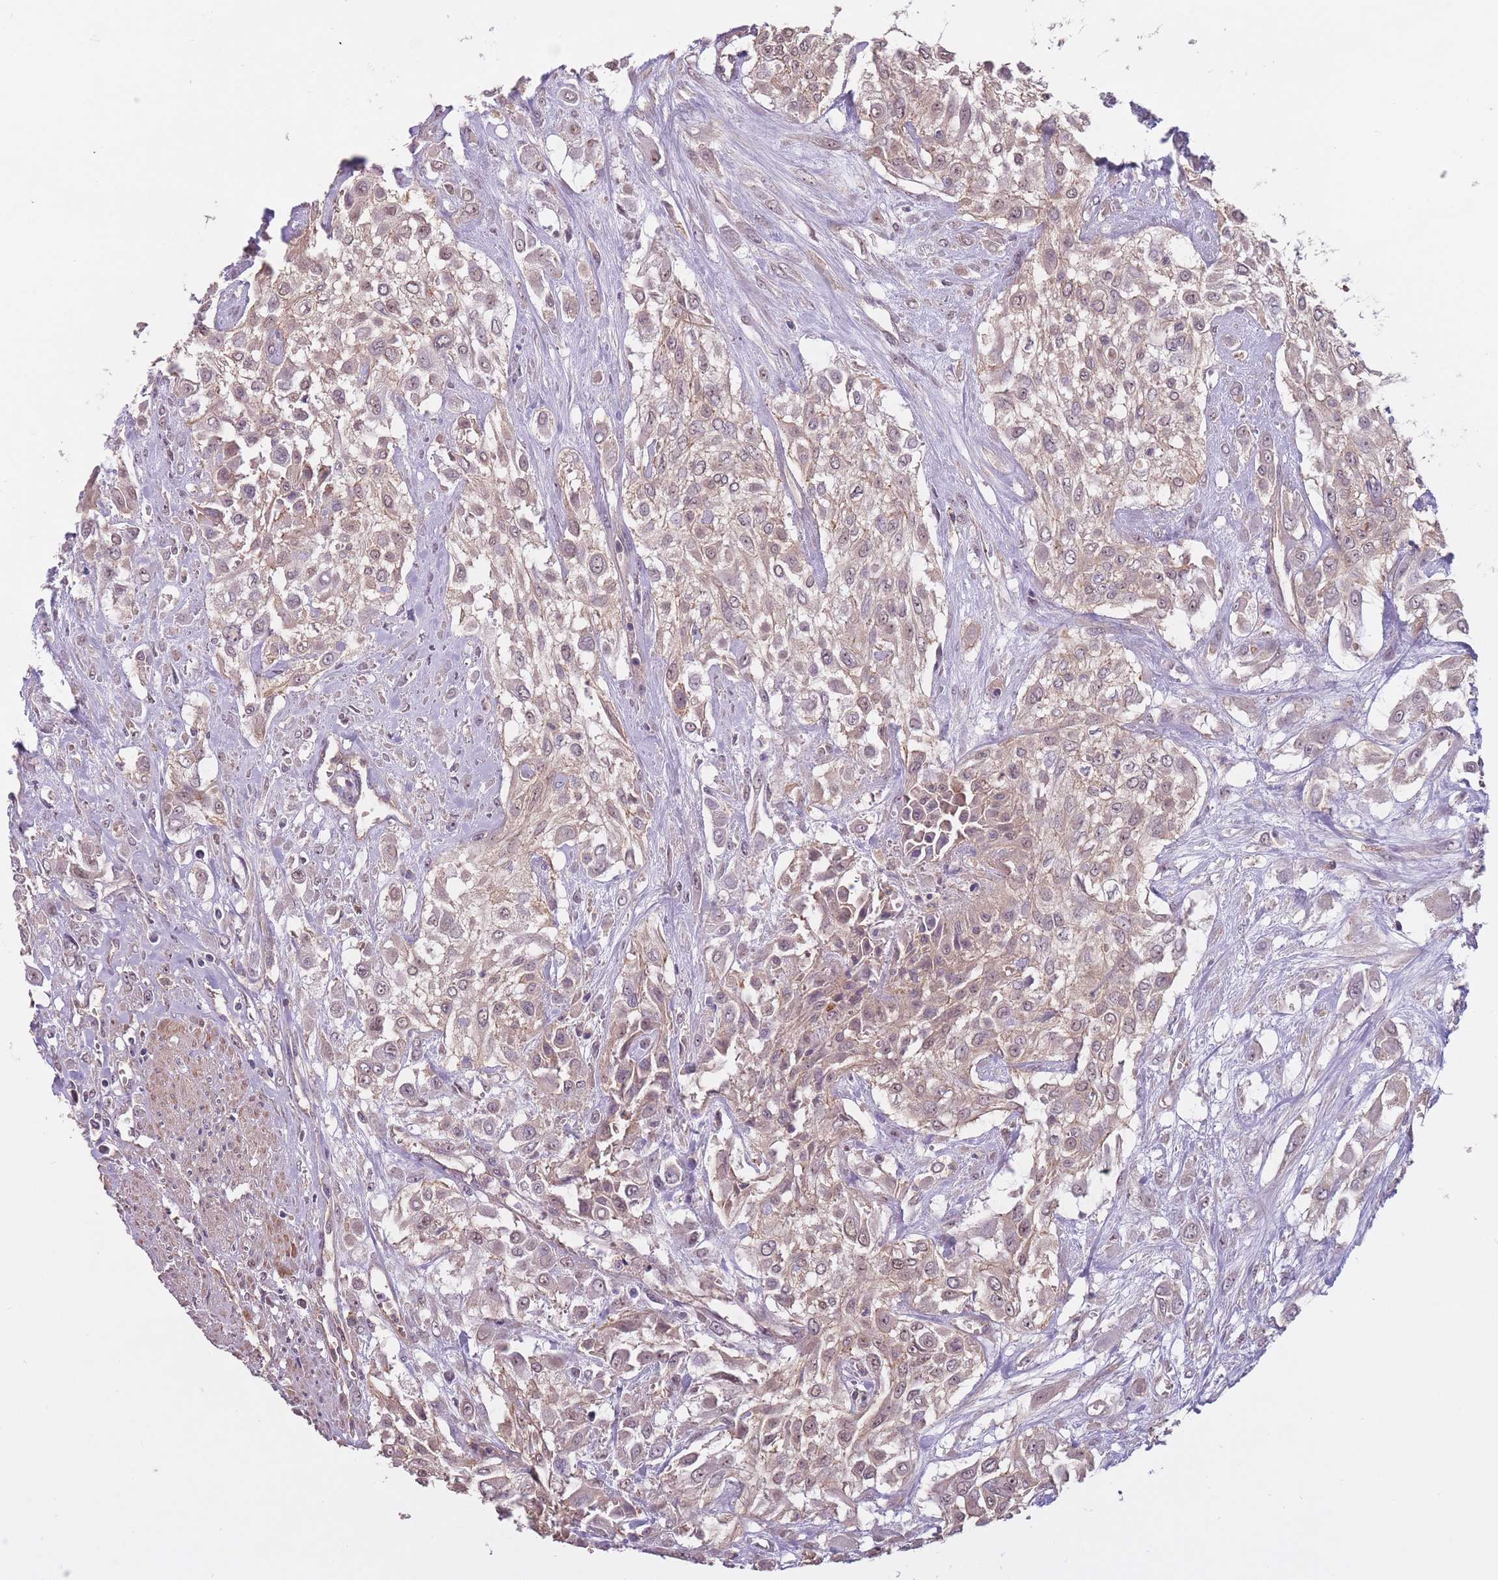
{"staining": {"intensity": "weak", "quantity": ">75%", "location": "cytoplasmic/membranous,nuclear"}, "tissue": "urothelial cancer", "cell_type": "Tumor cells", "image_type": "cancer", "snomed": [{"axis": "morphology", "description": "Urothelial carcinoma, High grade"}, {"axis": "topography", "description": "Urinary bladder"}], "caption": "IHC (DAB) staining of human high-grade urothelial carcinoma reveals weak cytoplasmic/membranous and nuclear protein expression in about >75% of tumor cells.", "gene": "KIAA1755", "patient": {"sex": "male", "age": 57}}